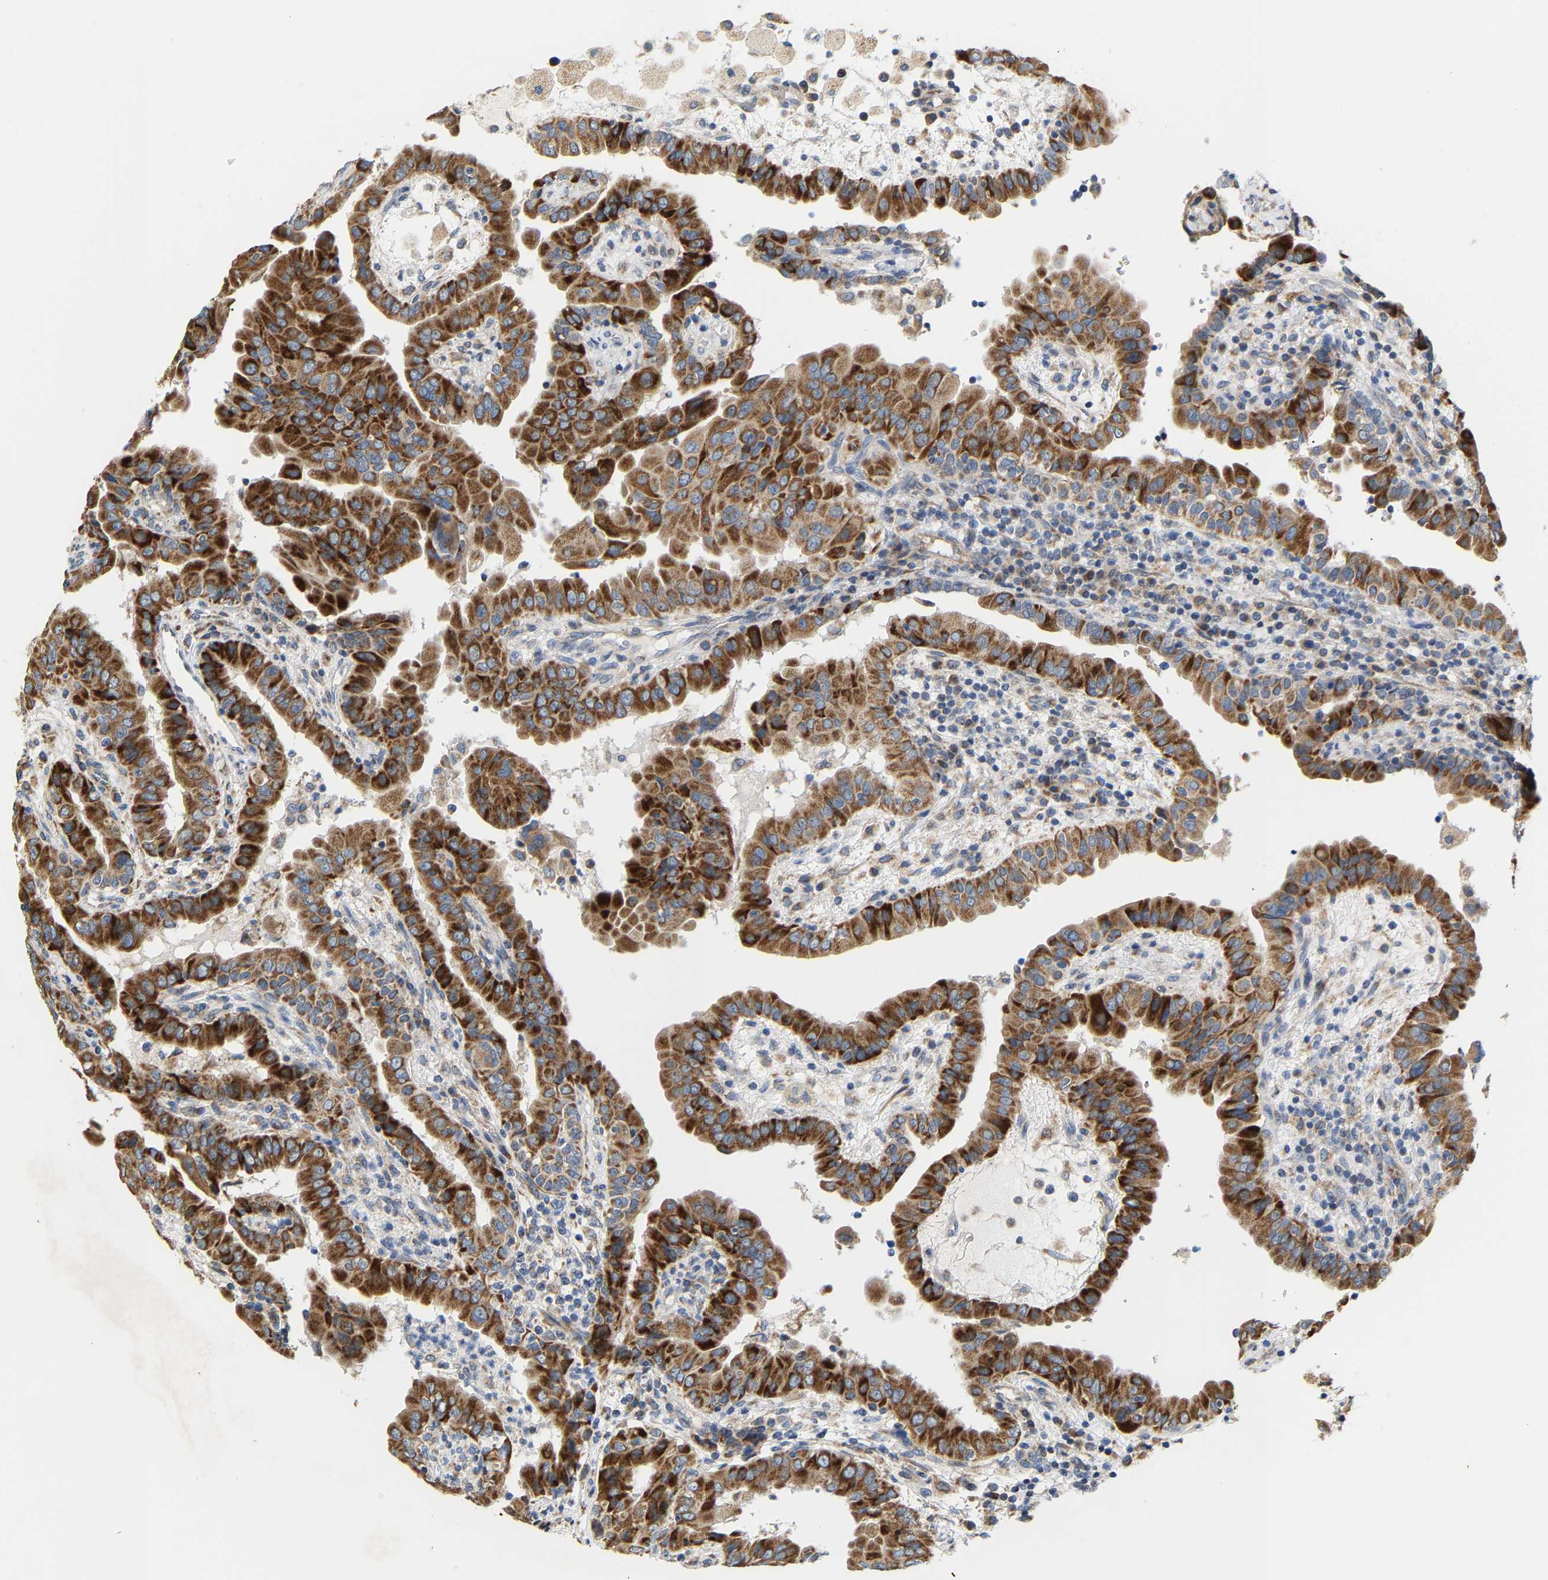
{"staining": {"intensity": "strong", "quantity": ">75%", "location": "cytoplasmic/membranous"}, "tissue": "thyroid cancer", "cell_type": "Tumor cells", "image_type": "cancer", "snomed": [{"axis": "morphology", "description": "Papillary adenocarcinoma, NOS"}, {"axis": "topography", "description": "Thyroid gland"}], "caption": "Immunohistochemical staining of thyroid papillary adenocarcinoma displays high levels of strong cytoplasmic/membranous protein positivity in approximately >75% of tumor cells.", "gene": "TMEM168", "patient": {"sex": "male", "age": 33}}